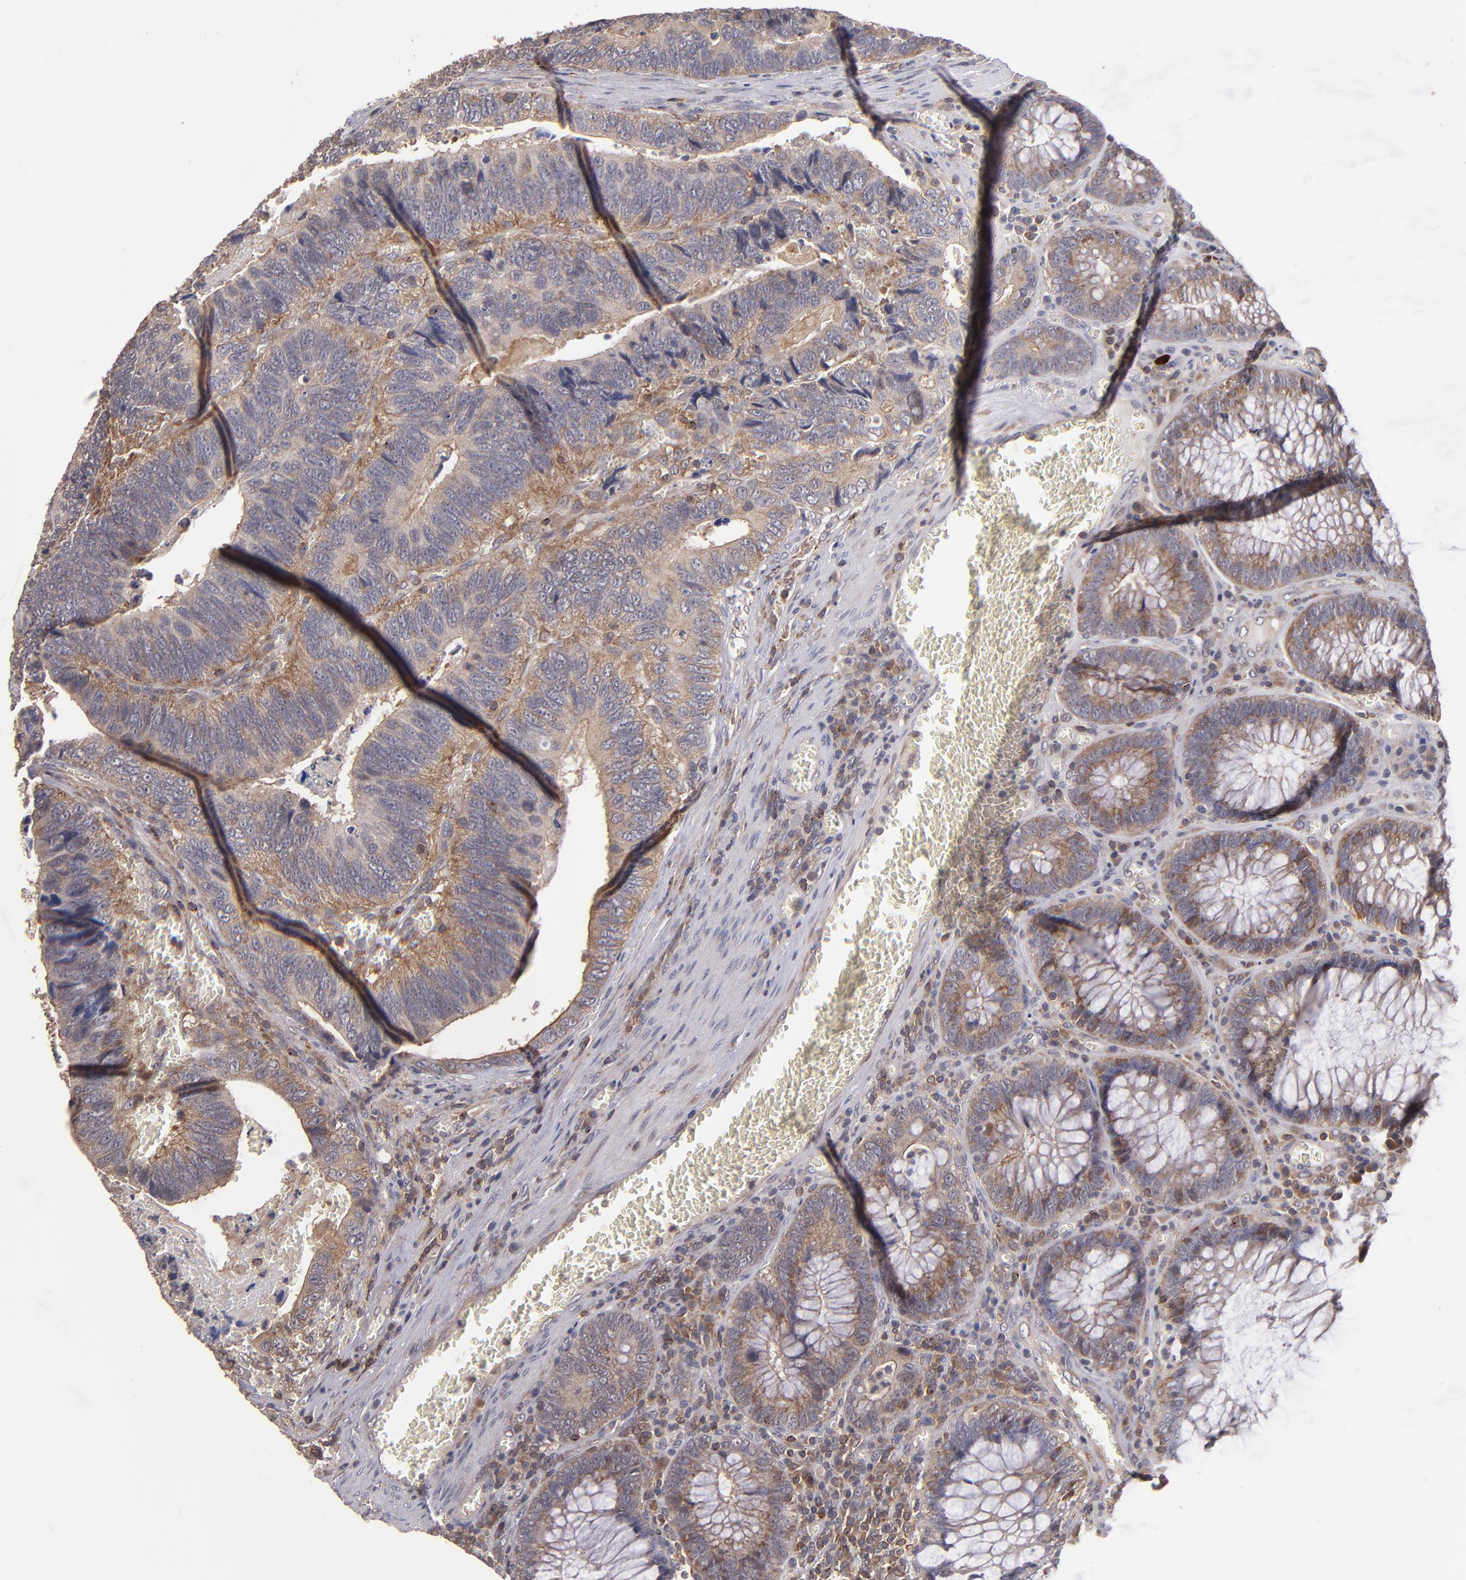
{"staining": {"intensity": "moderate", "quantity": "25%-75%", "location": "cytoplasmic/membranous"}, "tissue": "colorectal cancer", "cell_type": "Tumor cells", "image_type": "cancer", "snomed": [{"axis": "morphology", "description": "Adenocarcinoma, NOS"}, {"axis": "topography", "description": "Colon"}], "caption": "Colorectal cancer stained for a protein exhibits moderate cytoplasmic/membranous positivity in tumor cells.", "gene": "NF2", "patient": {"sex": "male", "age": 72}}